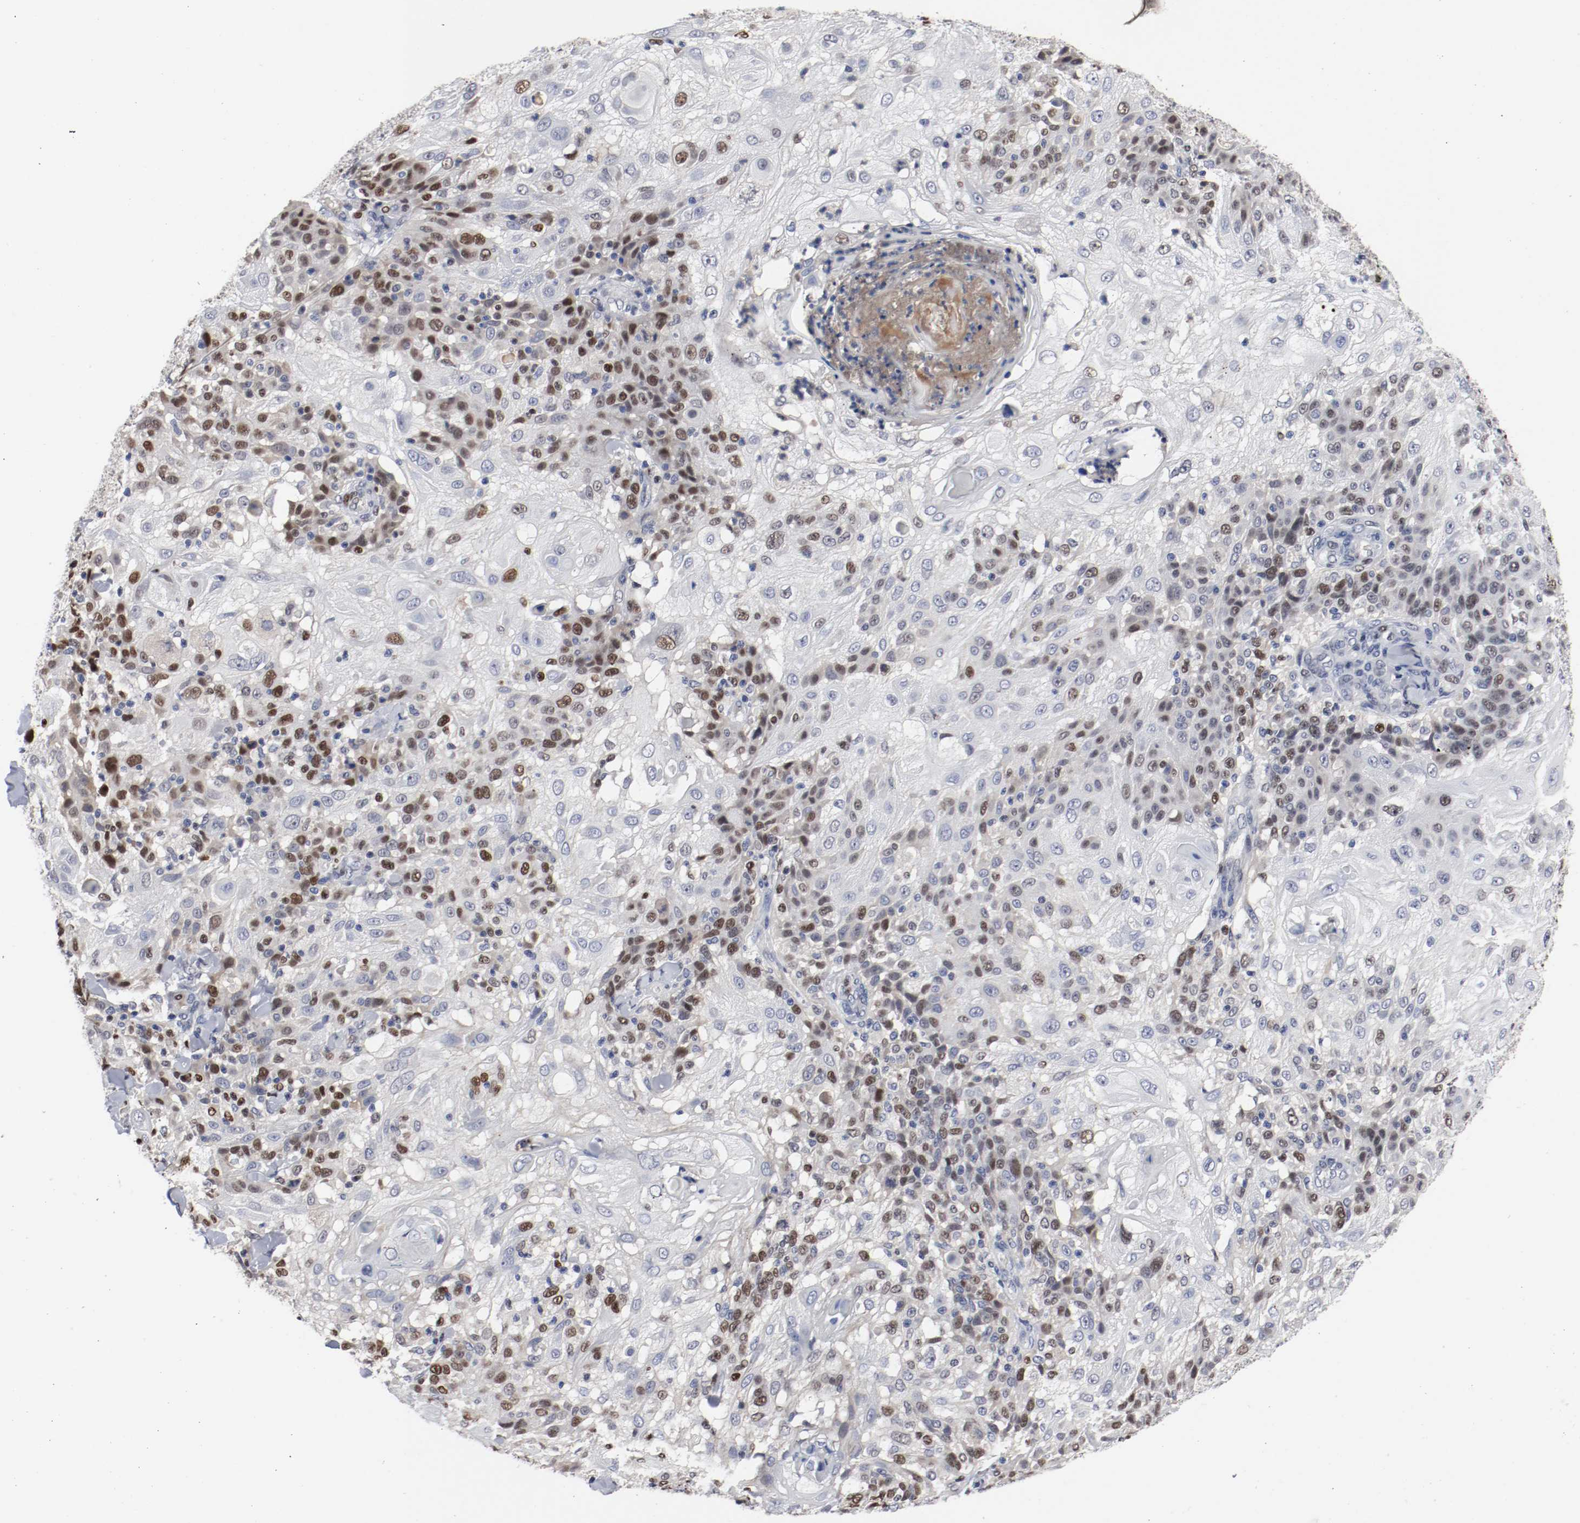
{"staining": {"intensity": "moderate", "quantity": "25%-75%", "location": "nuclear"}, "tissue": "skin cancer", "cell_type": "Tumor cells", "image_type": "cancer", "snomed": [{"axis": "morphology", "description": "Normal tissue, NOS"}, {"axis": "morphology", "description": "Squamous cell carcinoma, NOS"}, {"axis": "topography", "description": "Skin"}], "caption": "Tumor cells reveal medium levels of moderate nuclear expression in about 25%-75% of cells in skin cancer.", "gene": "MCM6", "patient": {"sex": "female", "age": 83}}